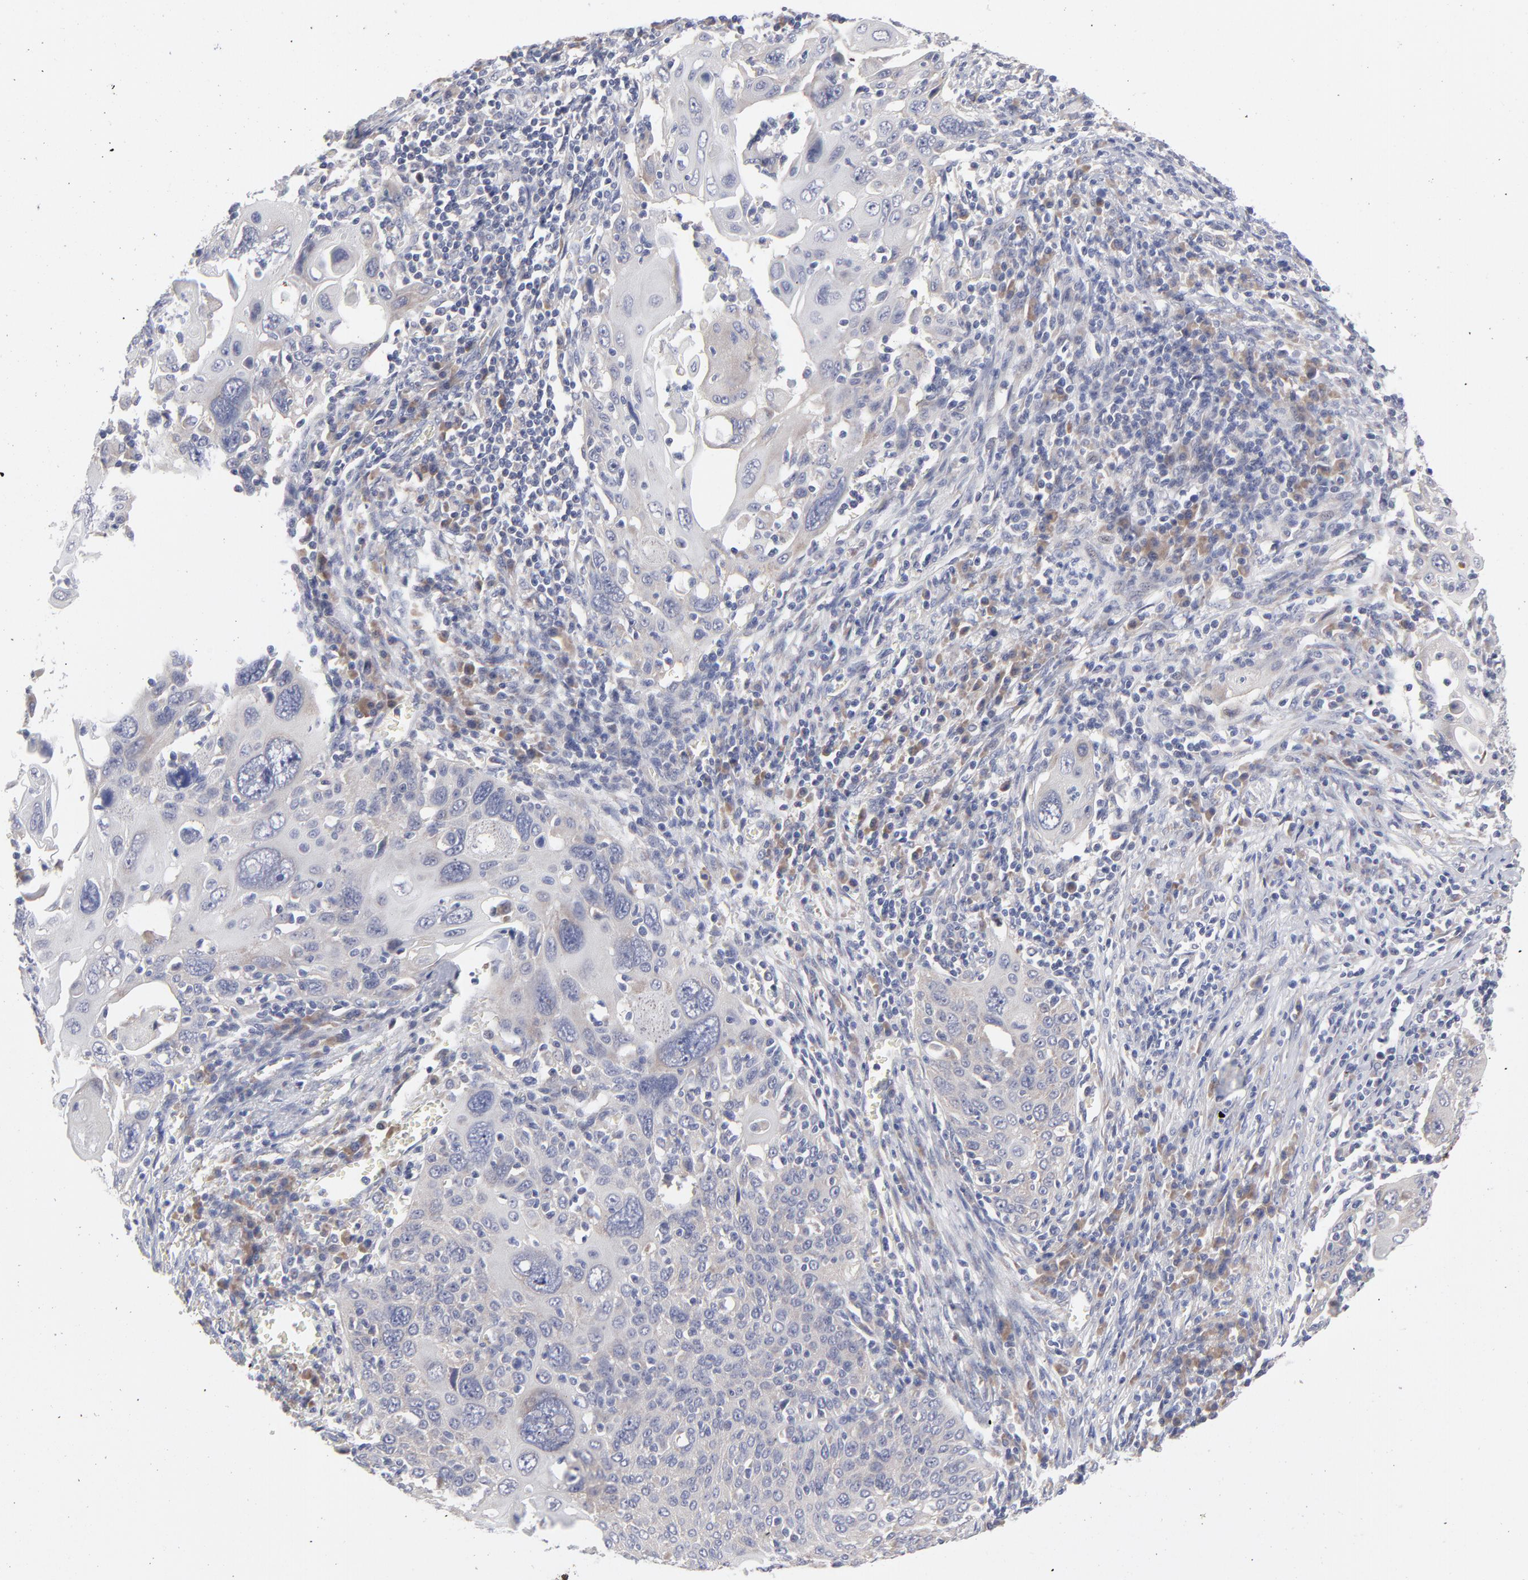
{"staining": {"intensity": "negative", "quantity": "none", "location": "none"}, "tissue": "cervical cancer", "cell_type": "Tumor cells", "image_type": "cancer", "snomed": [{"axis": "morphology", "description": "Squamous cell carcinoma, NOS"}, {"axis": "topography", "description": "Cervix"}], "caption": "A photomicrograph of human cervical cancer (squamous cell carcinoma) is negative for staining in tumor cells.", "gene": "RPS24", "patient": {"sex": "female", "age": 54}}